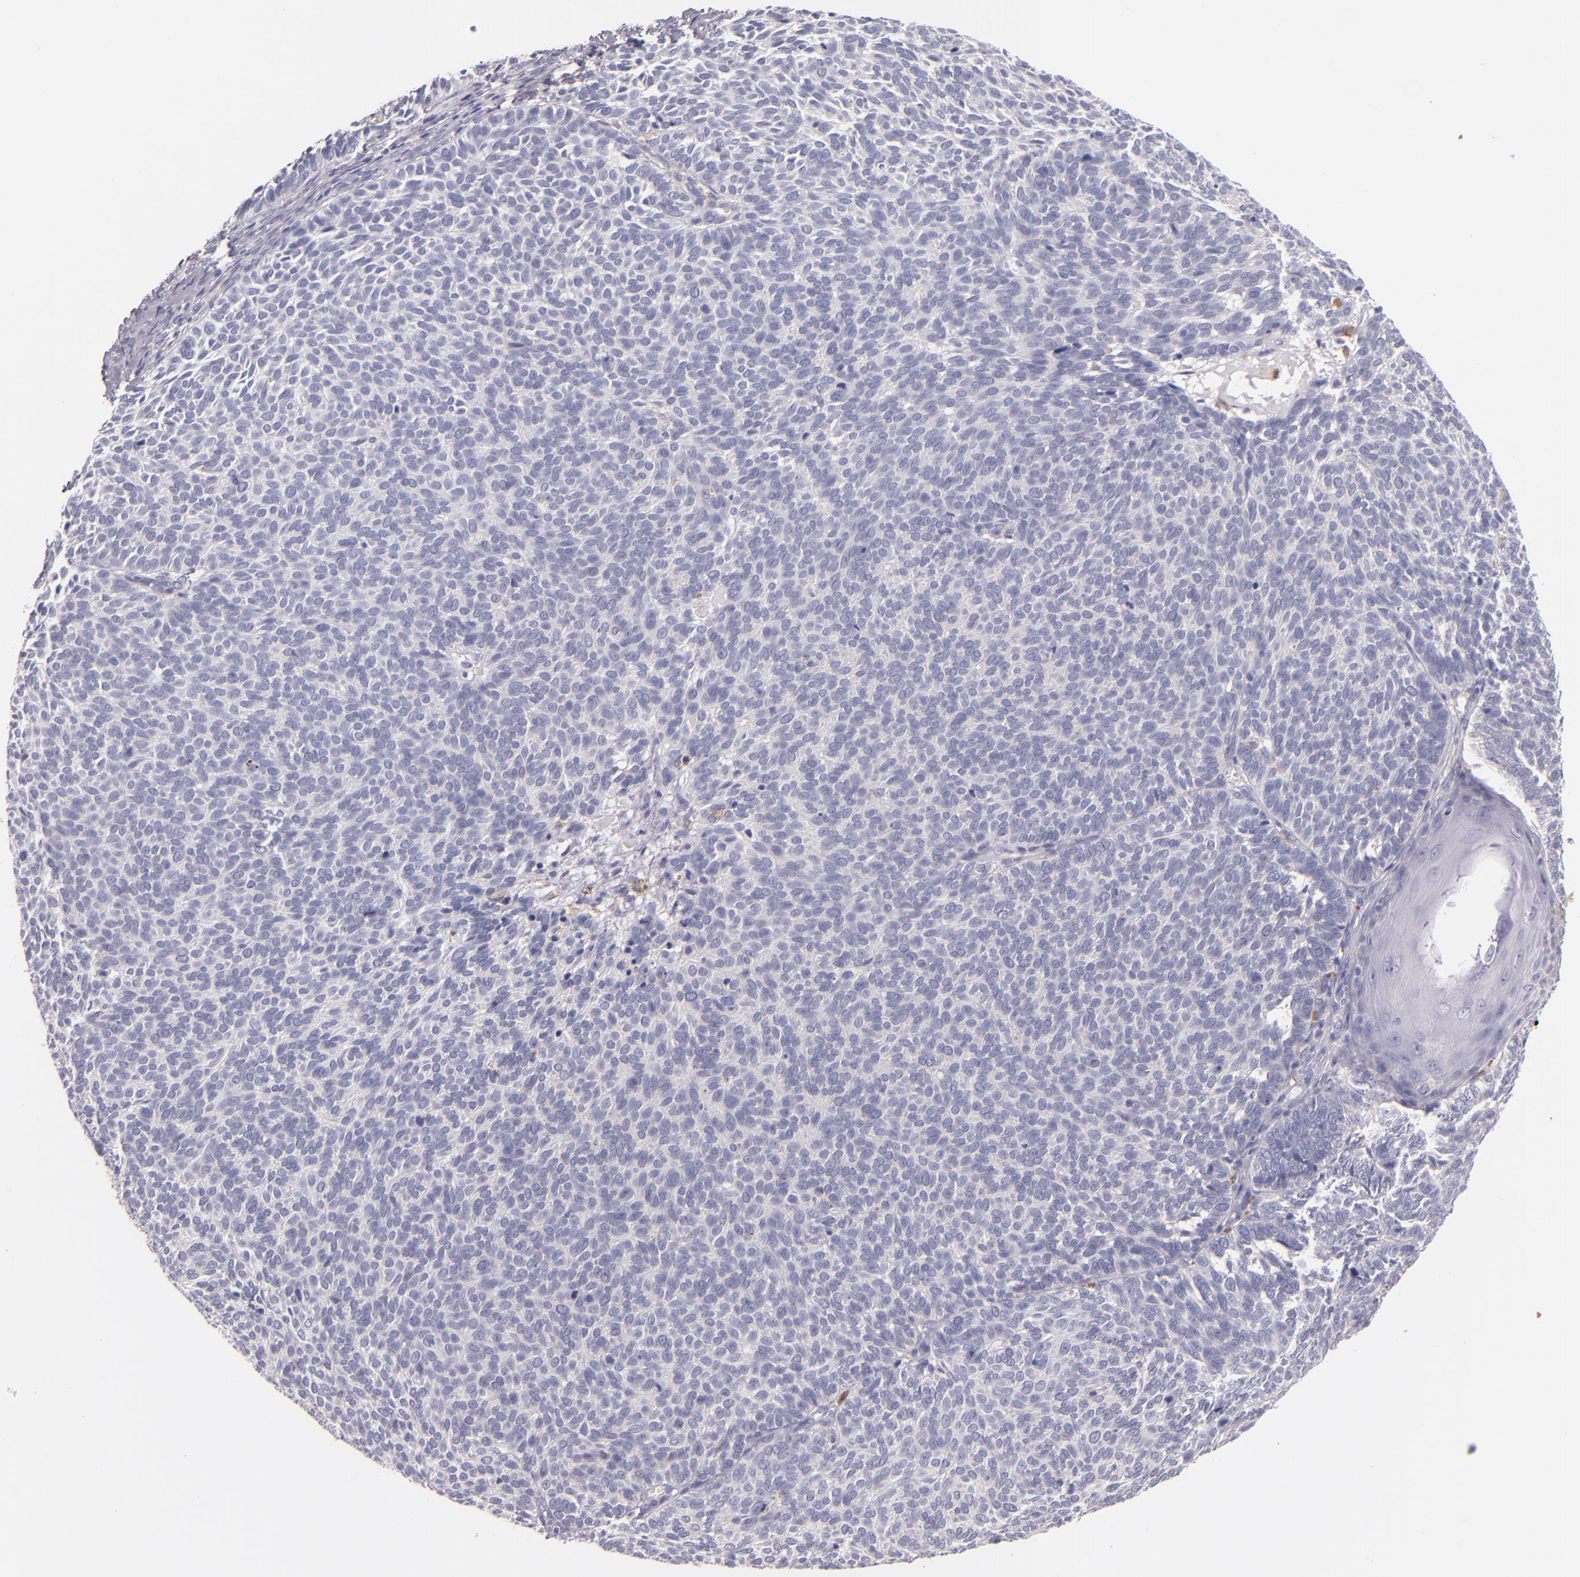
{"staining": {"intensity": "negative", "quantity": "none", "location": "none"}, "tissue": "skin cancer", "cell_type": "Tumor cells", "image_type": "cancer", "snomed": [{"axis": "morphology", "description": "Basal cell carcinoma"}, {"axis": "topography", "description": "Skin"}], "caption": "Immunohistochemical staining of skin basal cell carcinoma shows no significant positivity in tumor cells.", "gene": "C5AR1", "patient": {"sex": "male", "age": 63}}